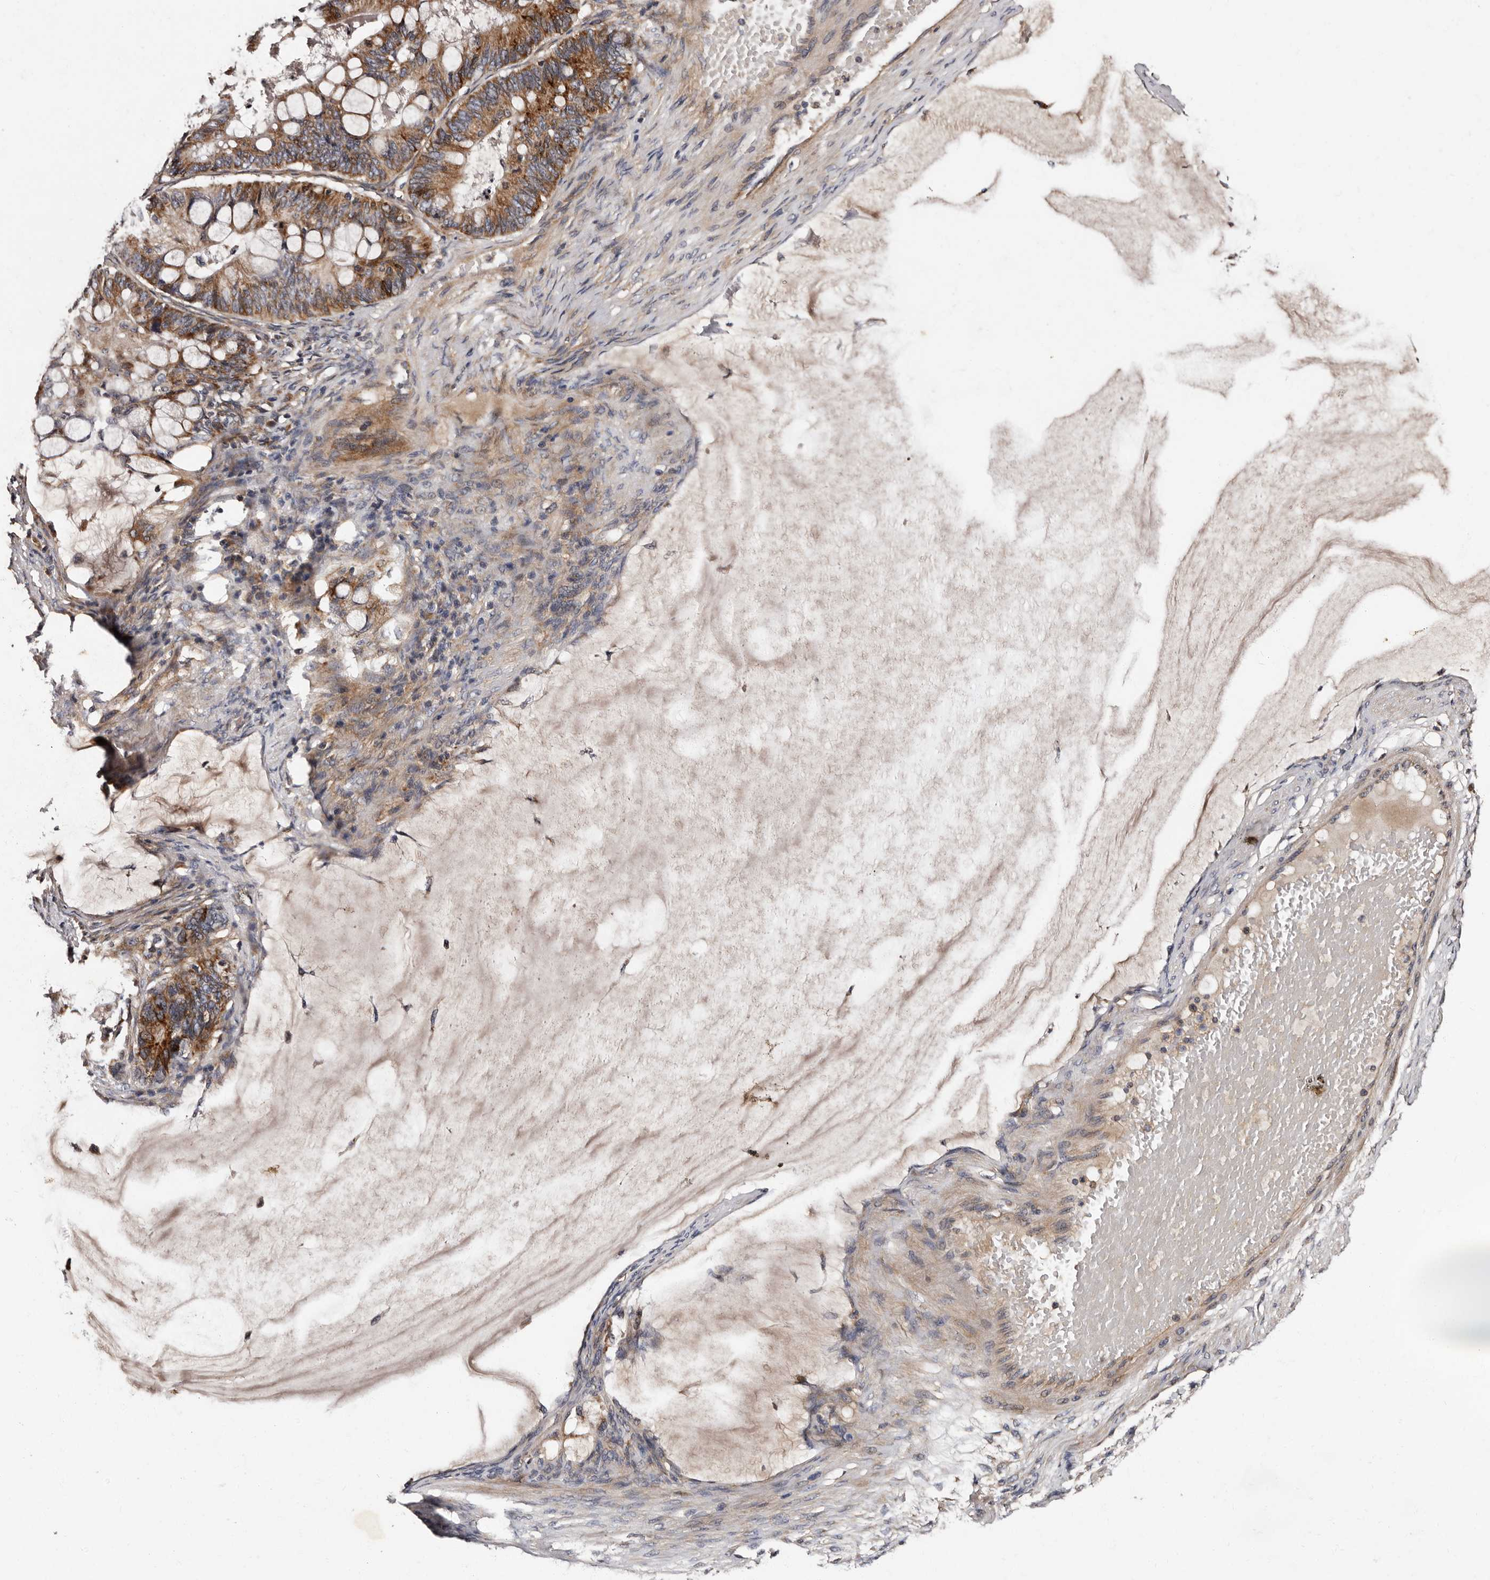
{"staining": {"intensity": "moderate", "quantity": ">75%", "location": "cytoplasmic/membranous"}, "tissue": "ovarian cancer", "cell_type": "Tumor cells", "image_type": "cancer", "snomed": [{"axis": "morphology", "description": "Cystadenocarcinoma, mucinous, NOS"}, {"axis": "topography", "description": "Ovary"}], "caption": "Brown immunohistochemical staining in human ovarian mucinous cystadenocarcinoma demonstrates moderate cytoplasmic/membranous positivity in approximately >75% of tumor cells. Nuclei are stained in blue.", "gene": "ADCK5", "patient": {"sex": "female", "age": 61}}